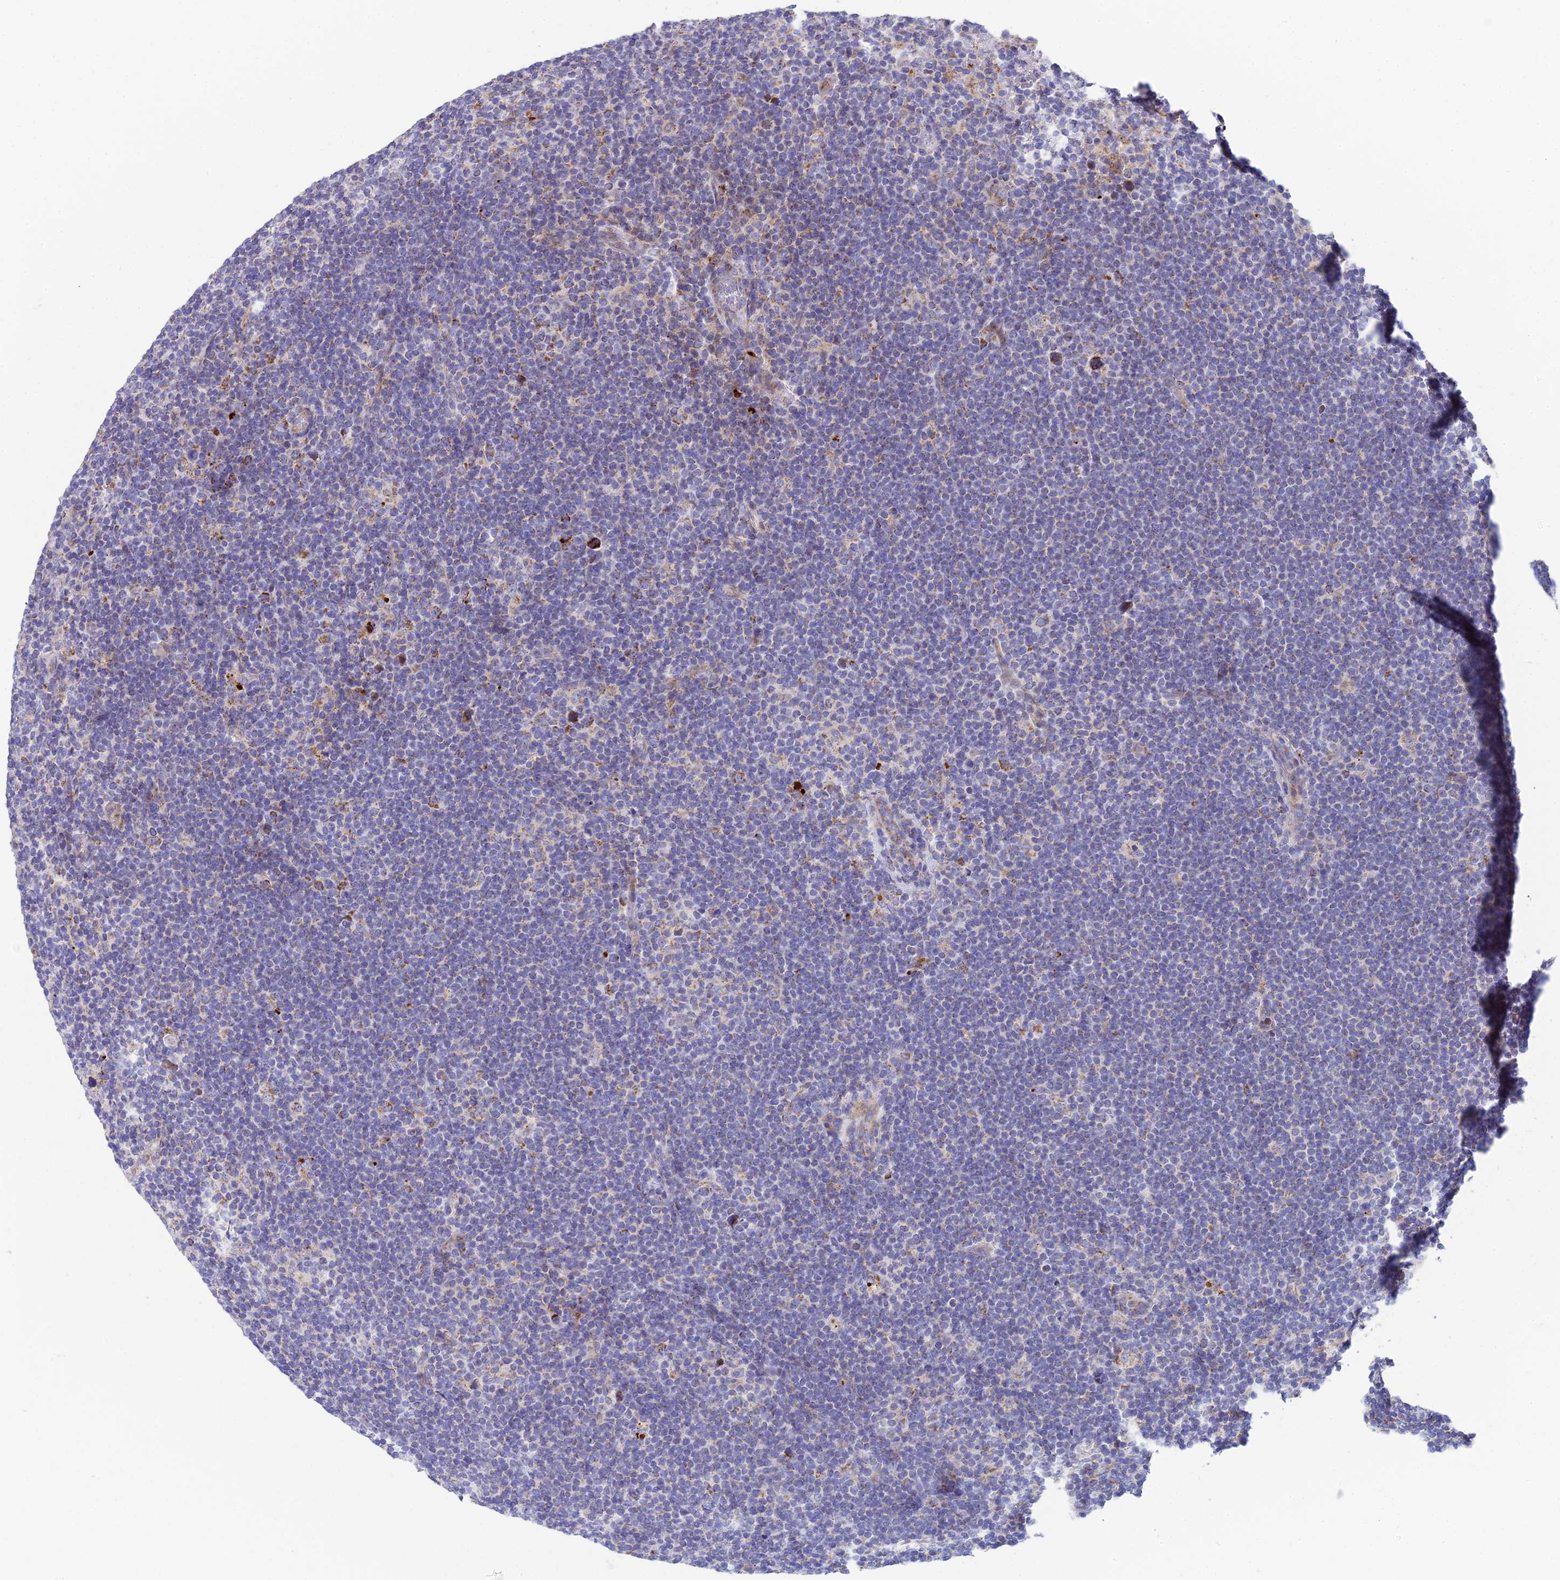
{"staining": {"intensity": "weak", "quantity": "25%-75%", "location": "cytoplasmic/membranous"}, "tissue": "lymphoma", "cell_type": "Tumor cells", "image_type": "cancer", "snomed": [{"axis": "morphology", "description": "Hodgkin's disease, NOS"}, {"axis": "topography", "description": "Lymph node"}], "caption": "Immunohistochemistry (IHC) histopathology image of neoplastic tissue: human Hodgkin's disease stained using immunohistochemistry reveals low levels of weak protein expression localized specifically in the cytoplasmic/membranous of tumor cells, appearing as a cytoplasmic/membranous brown color.", "gene": "CSPG4", "patient": {"sex": "female", "age": 57}}